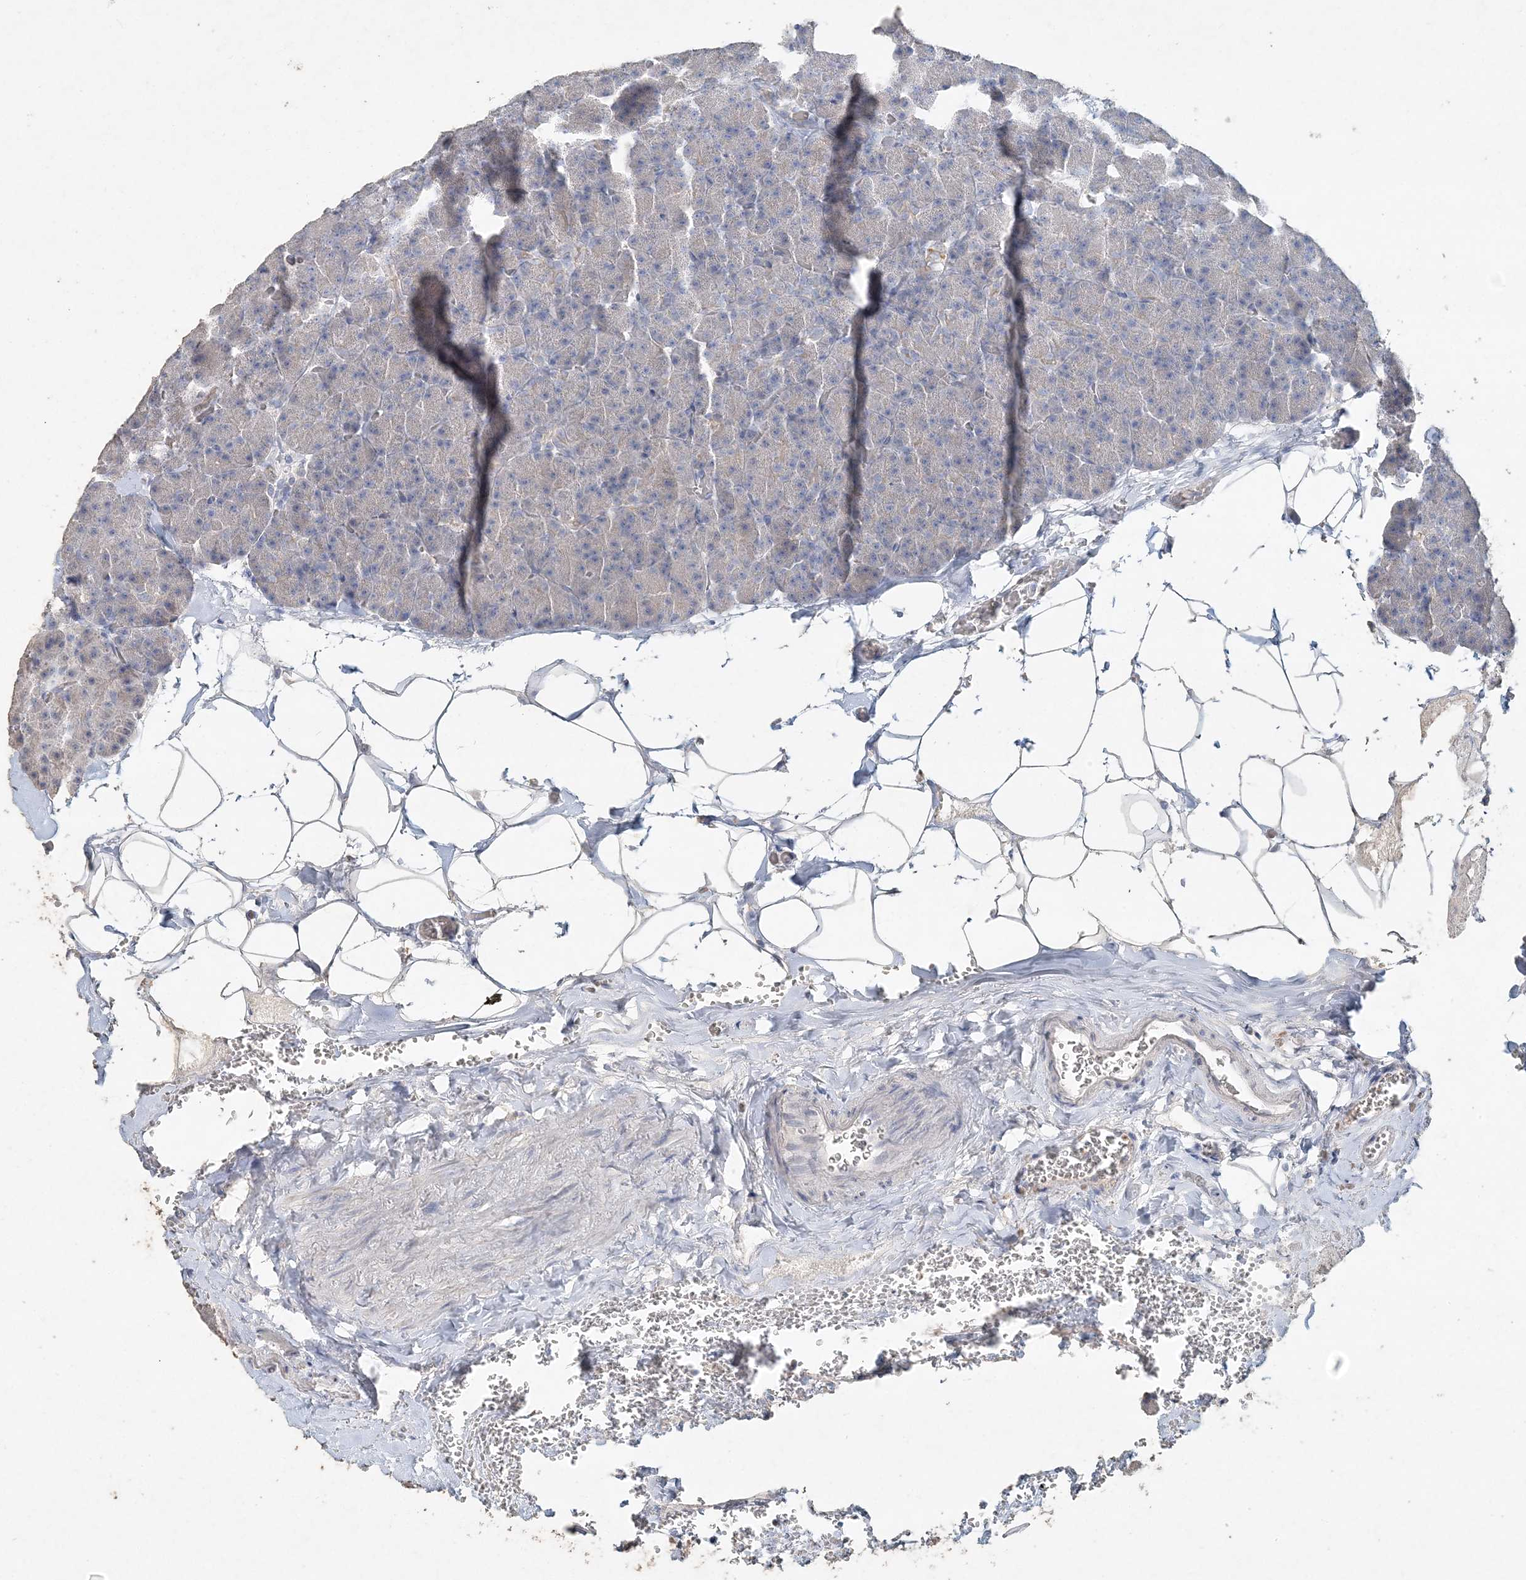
{"staining": {"intensity": "weak", "quantity": "<25%", "location": "cytoplasmic/membranous"}, "tissue": "pancreas", "cell_type": "Exocrine glandular cells", "image_type": "normal", "snomed": [{"axis": "morphology", "description": "Normal tissue, NOS"}, {"axis": "morphology", "description": "Carcinoid, malignant, NOS"}, {"axis": "topography", "description": "Pancreas"}], "caption": "Image shows no protein positivity in exocrine glandular cells of benign pancreas.", "gene": "DNAH5", "patient": {"sex": "female", "age": 35}}